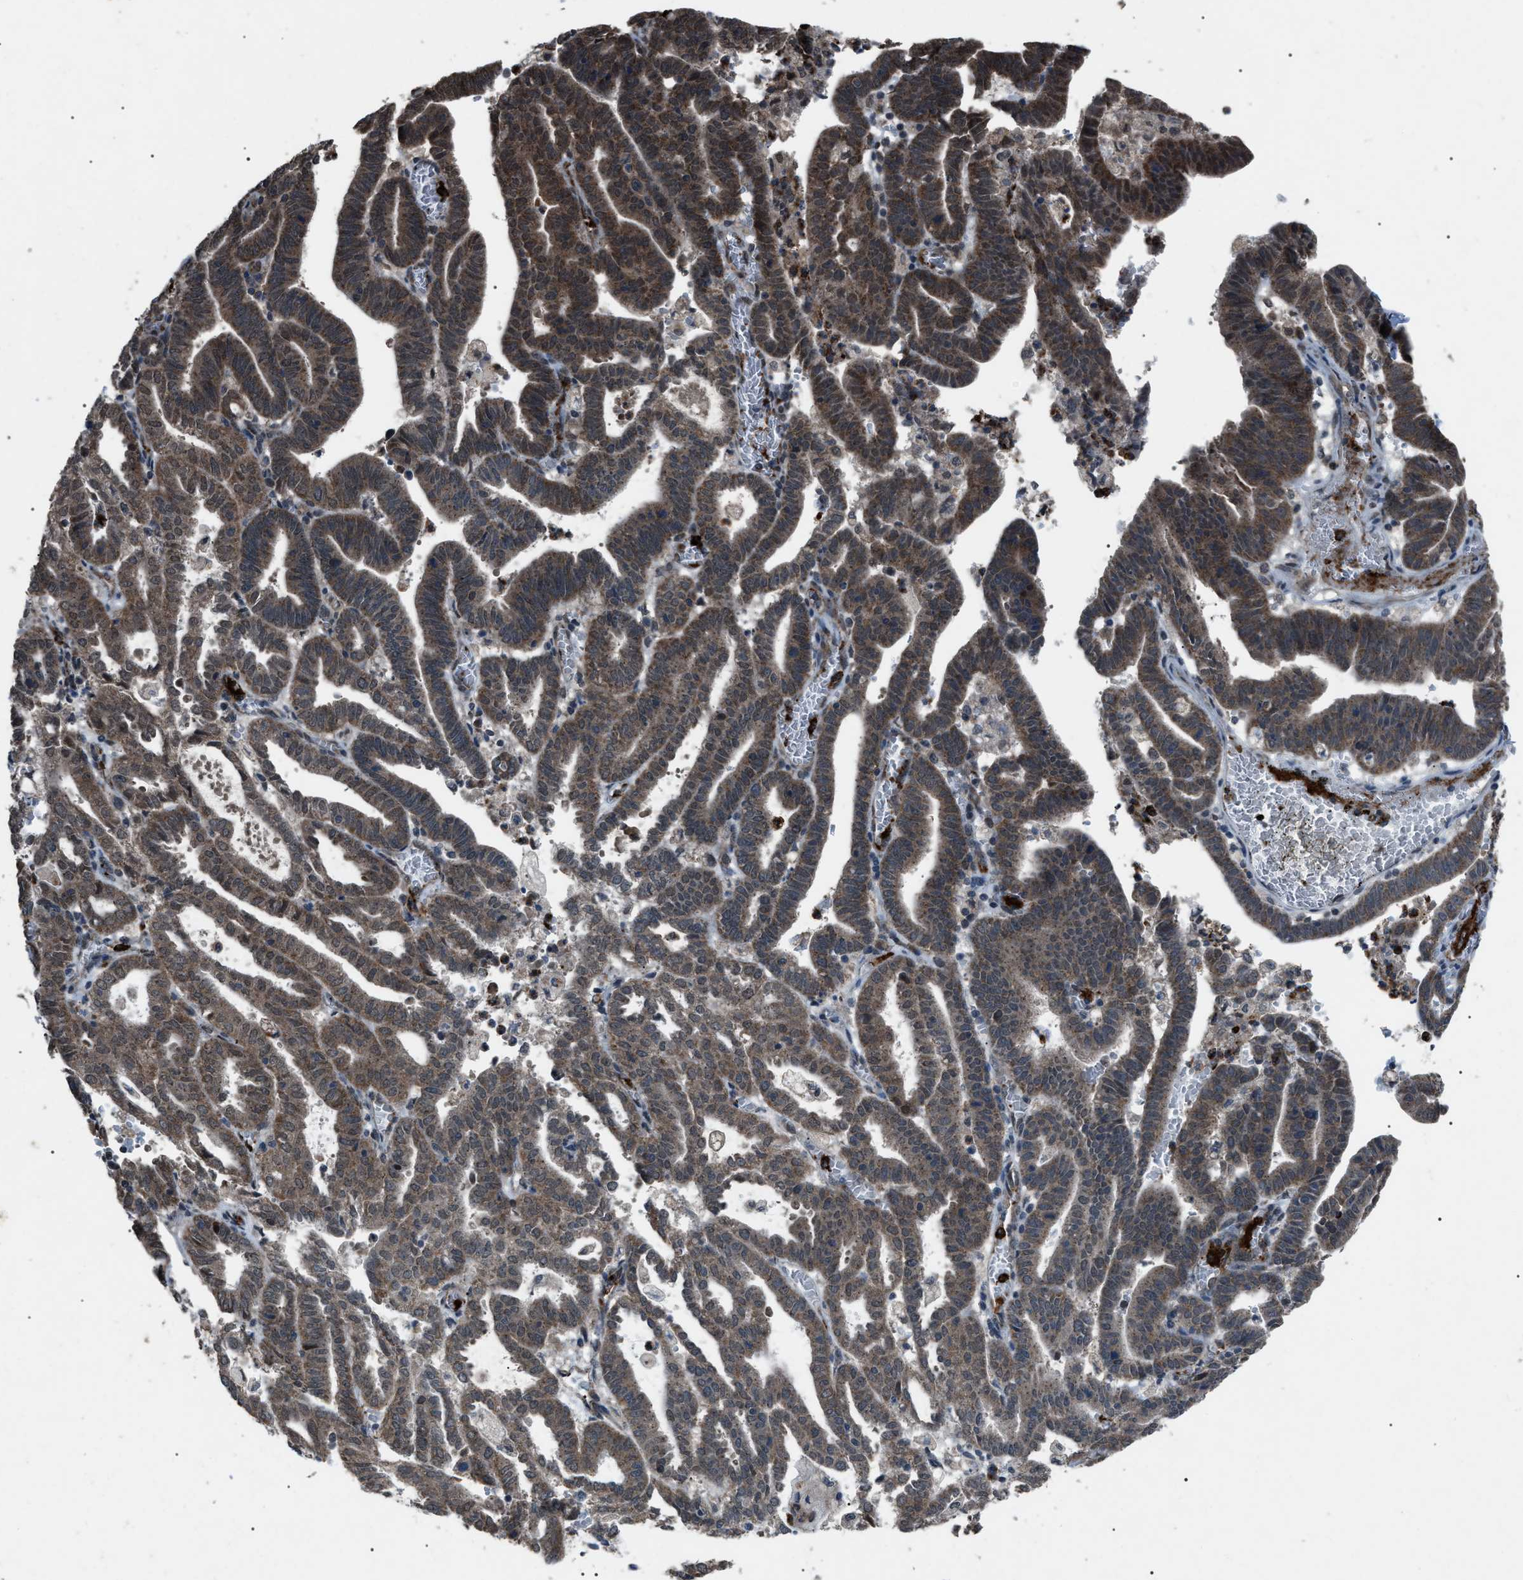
{"staining": {"intensity": "moderate", "quantity": ">75%", "location": "cytoplasmic/membranous"}, "tissue": "endometrial cancer", "cell_type": "Tumor cells", "image_type": "cancer", "snomed": [{"axis": "morphology", "description": "Adenocarcinoma, NOS"}, {"axis": "topography", "description": "Uterus"}], "caption": "Approximately >75% of tumor cells in endometrial cancer (adenocarcinoma) display moderate cytoplasmic/membranous protein expression as visualized by brown immunohistochemical staining.", "gene": "ZFAND2A", "patient": {"sex": "female", "age": 83}}